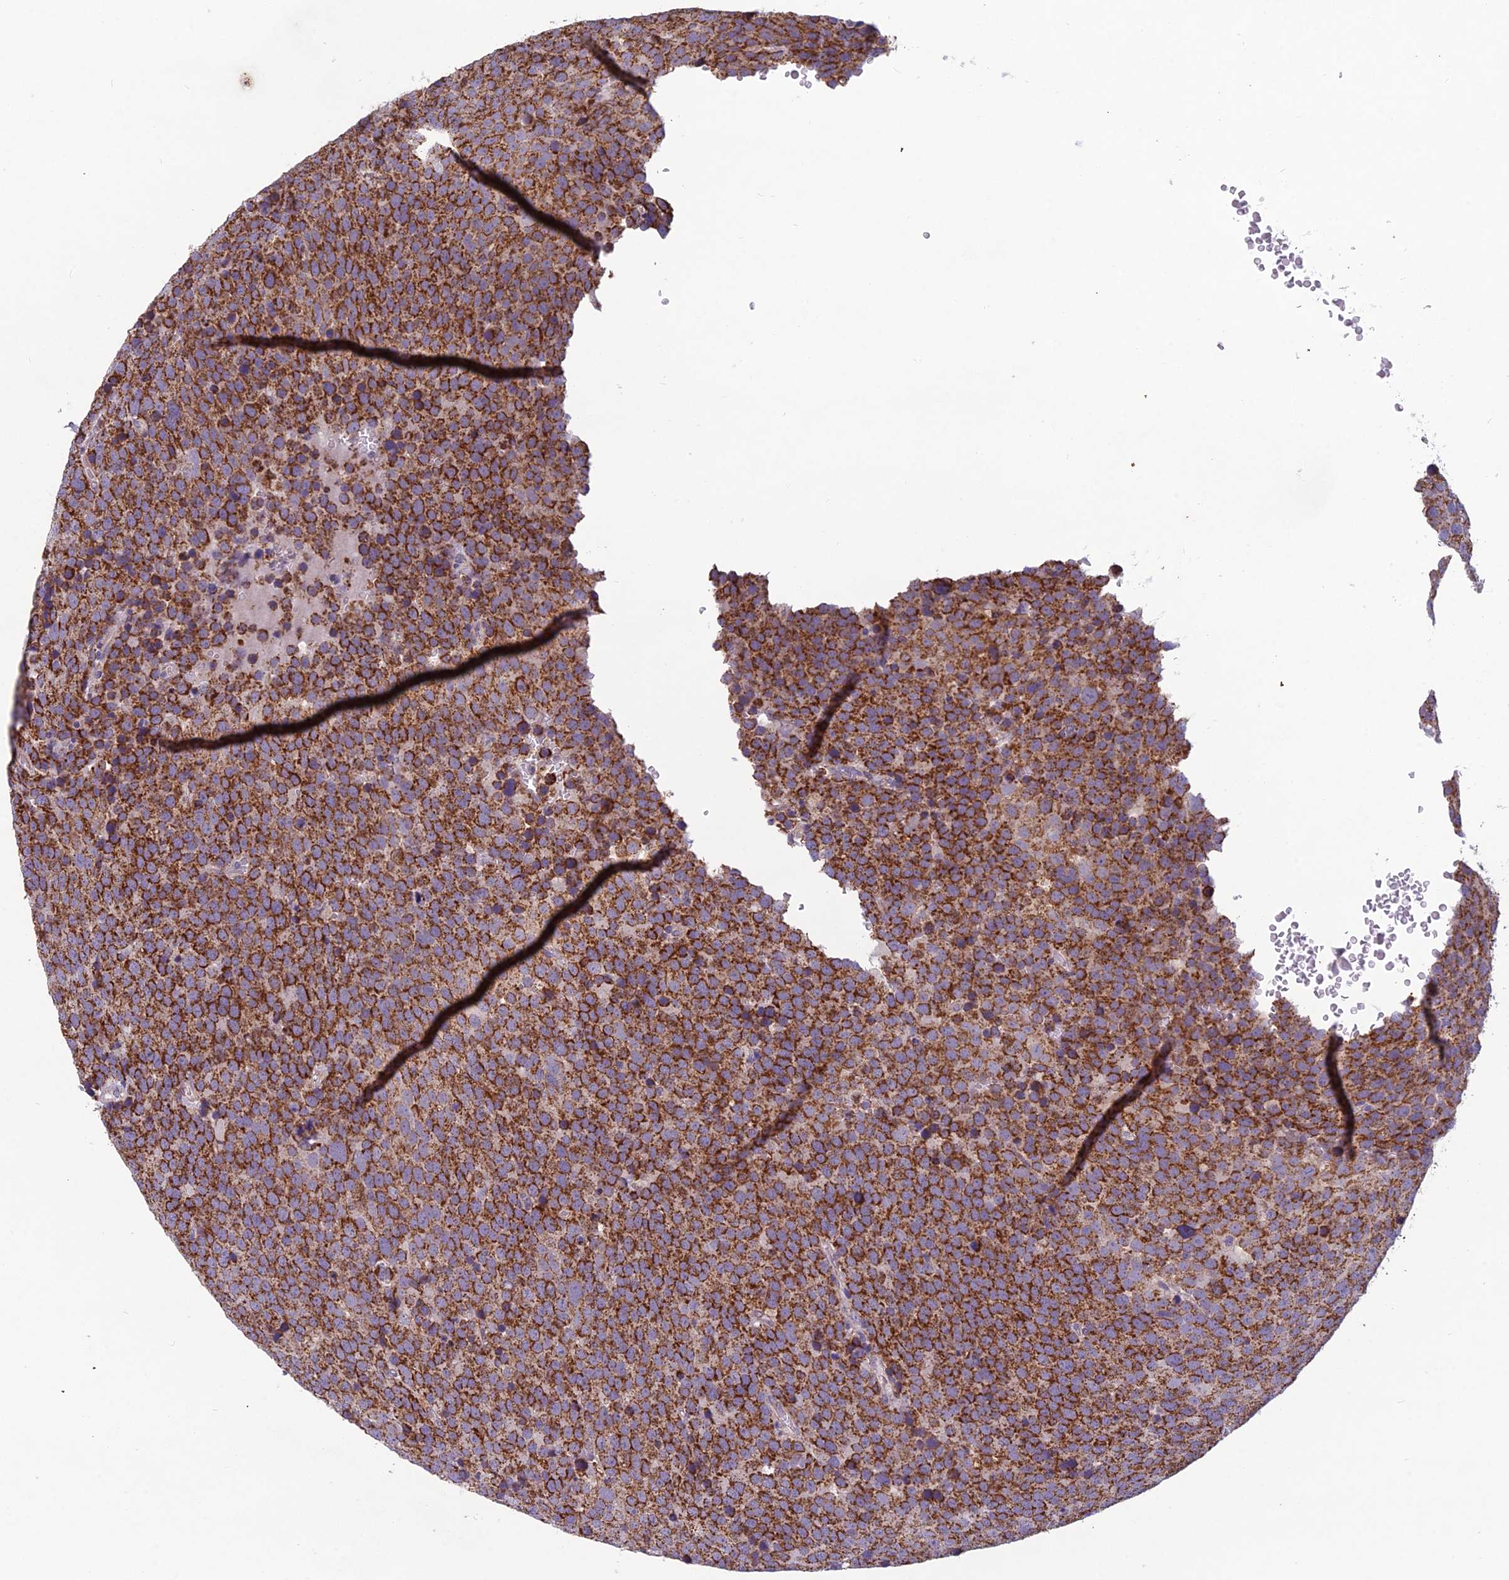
{"staining": {"intensity": "strong", "quantity": ">75%", "location": "cytoplasmic/membranous"}, "tissue": "testis cancer", "cell_type": "Tumor cells", "image_type": "cancer", "snomed": [{"axis": "morphology", "description": "Seminoma, NOS"}, {"axis": "topography", "description": "Testis"}], "caption": "Testis cancer stained with DAB (3,3'-diaminobenzidine) IHC displays high levels of strong cytoplasmic/membranous expression in approximately >75% of tumor cells. The staining was performed using DAB to visualize the protein expression in brown, while the nuclei were stained in blue with hematoxylin (Magnification: 20x).", "gene": "ENSG00000188897", "patient": {"sex": "male", "age": 71}}